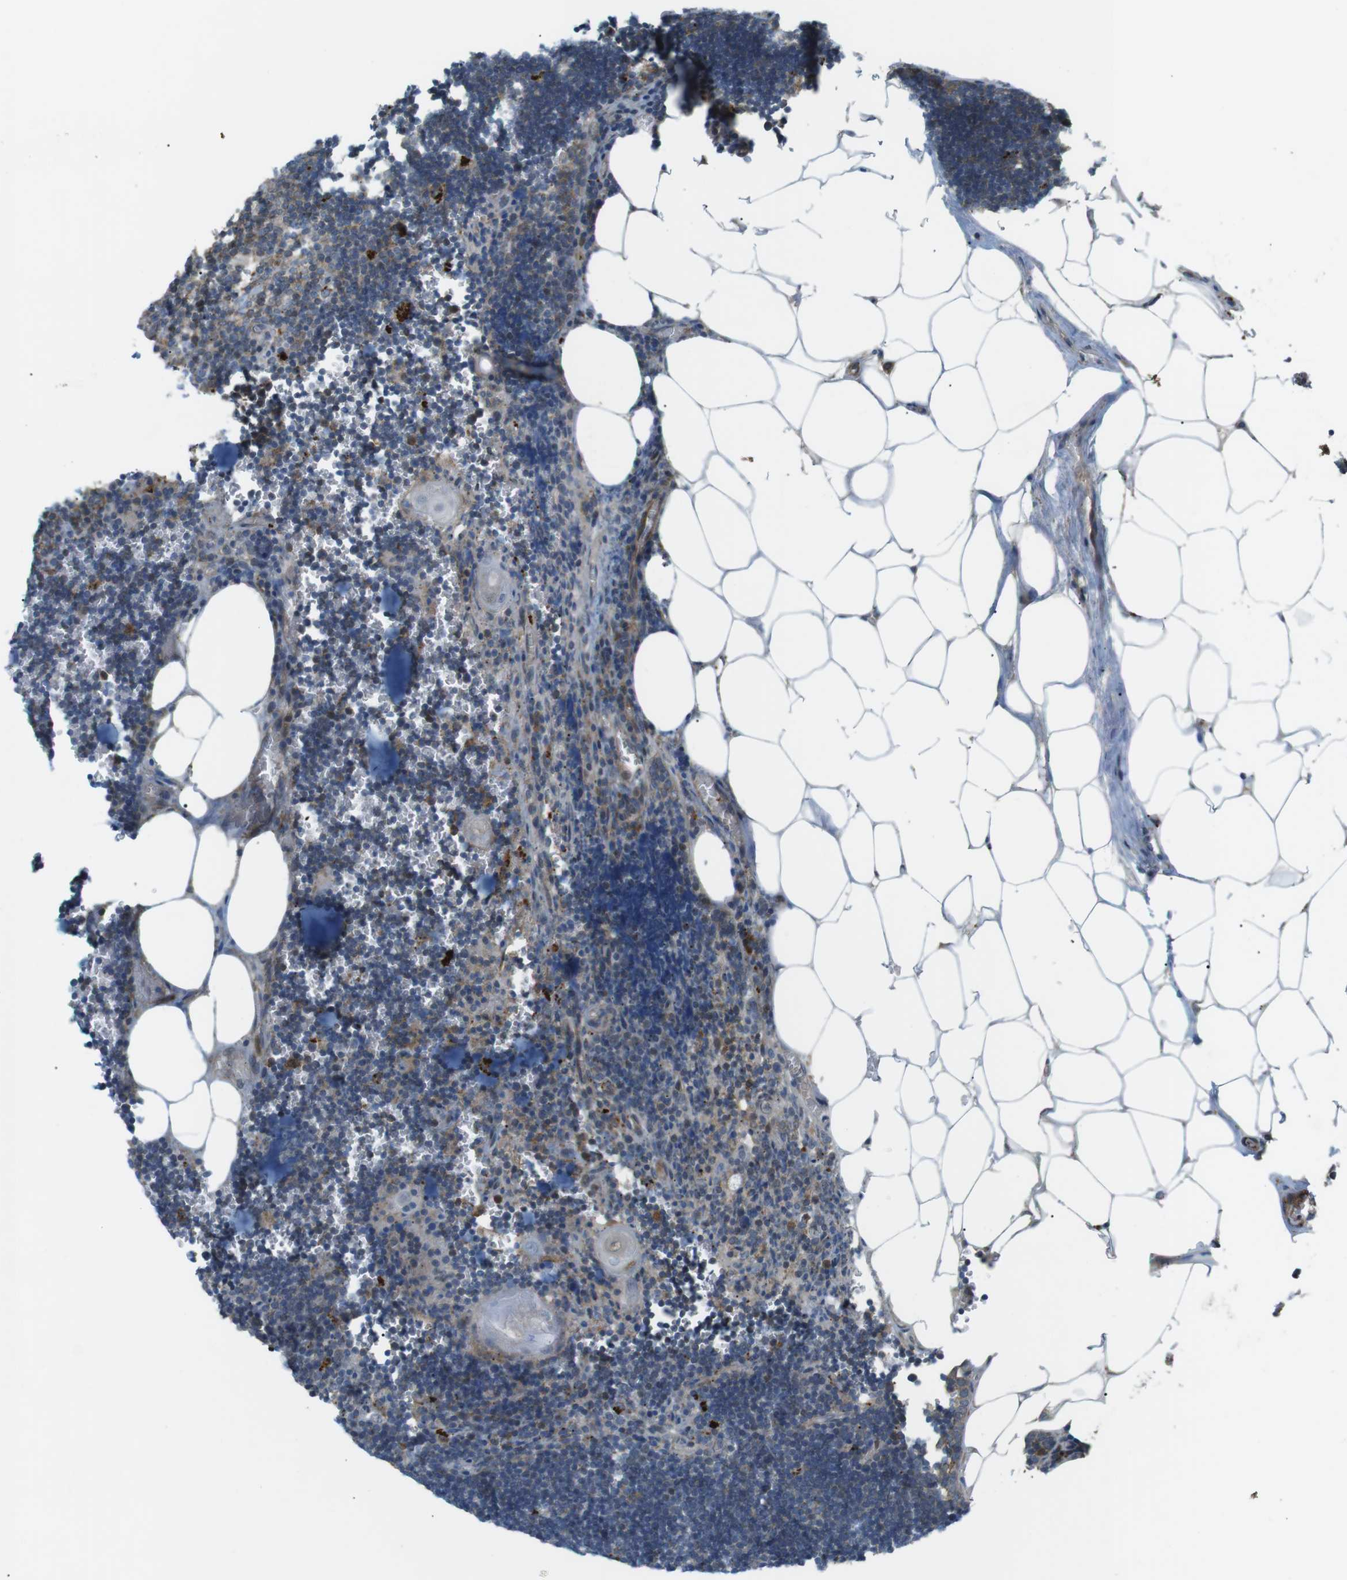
{"staining": {"intensity": "moderate", "quantity": "<25%", "location": "cytoplasmic/membranous"}, "tissue": "lymph node", "cell_type": "Germinal center cells", "image_type": "normal", "snomed": [{"axis": "morphology", "description": "Normal tissue, NOS"}, {"axis": "topography", "description": "Lymph node"}], "caption": "The immunohistochemical stain shows moderate cytoplasmic/membranous expression in germinal center cells of benign lymph node.", "gene": "KANK2", "patient": {"sex": "male", "age": 33}}